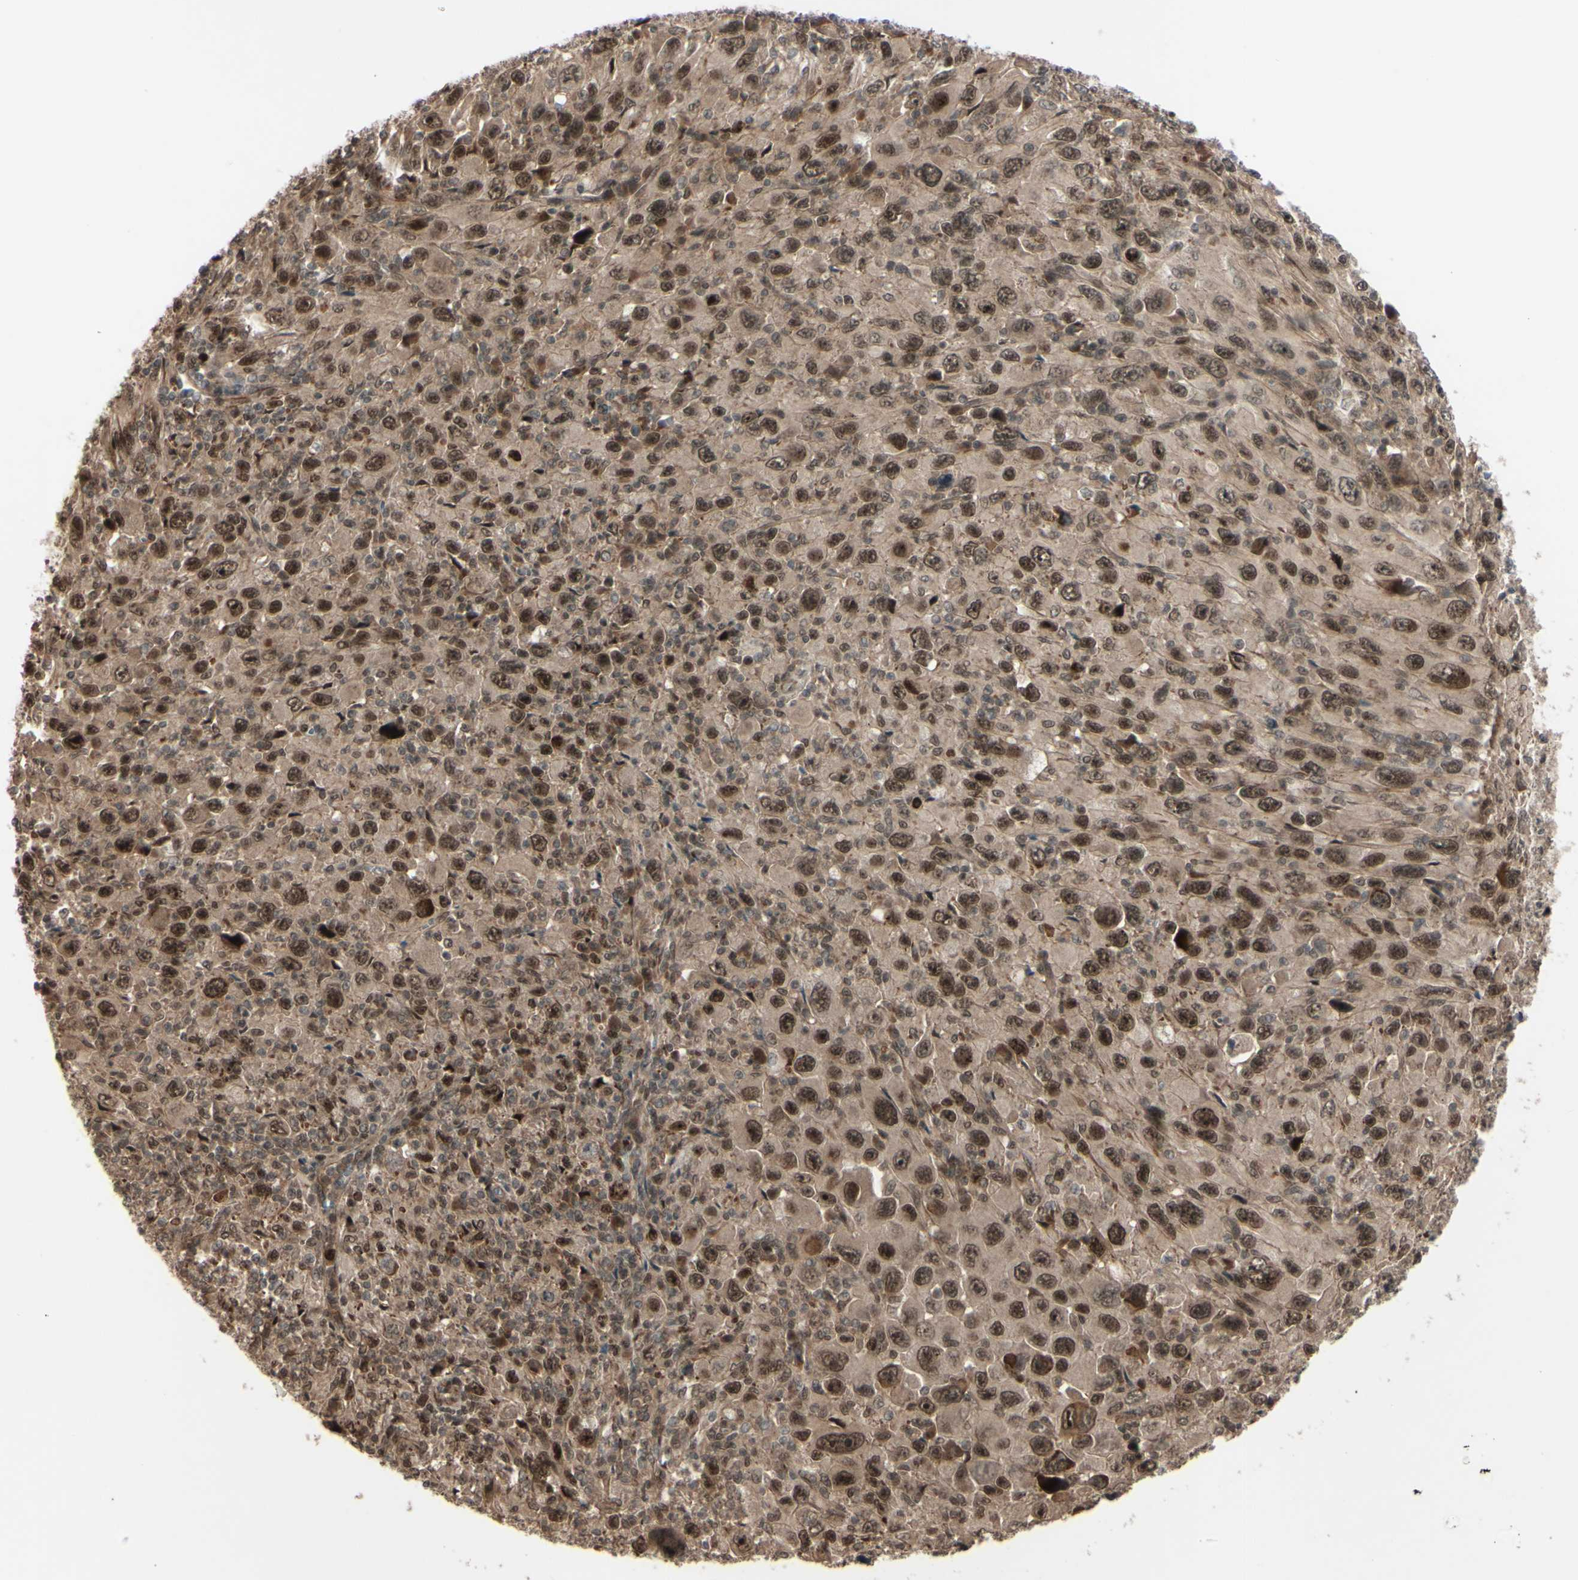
{"staining": {"intensity": "strong", "quantity": ">75%", "location": "cytoplasmic/membranous,nuclear"}, "tissue": "melanoma", "cell_type": "Tumor cells", "image_type": "cancer", "snomed": [{"axis": "morphology", "description": "Malignant melanoma, Metastatic site"}, {"axis": "topography", "description": "Skin"}], "caption": "An image of melanoma stained for a protein displays strong cytoplasmic/membranous and nuclear brown staining in tumor cells. (brown staining indicates protein expression, while blue staining denotes nuclei).", "gene": "MLF2", "patient": {"sex": "female", "age": 56}}